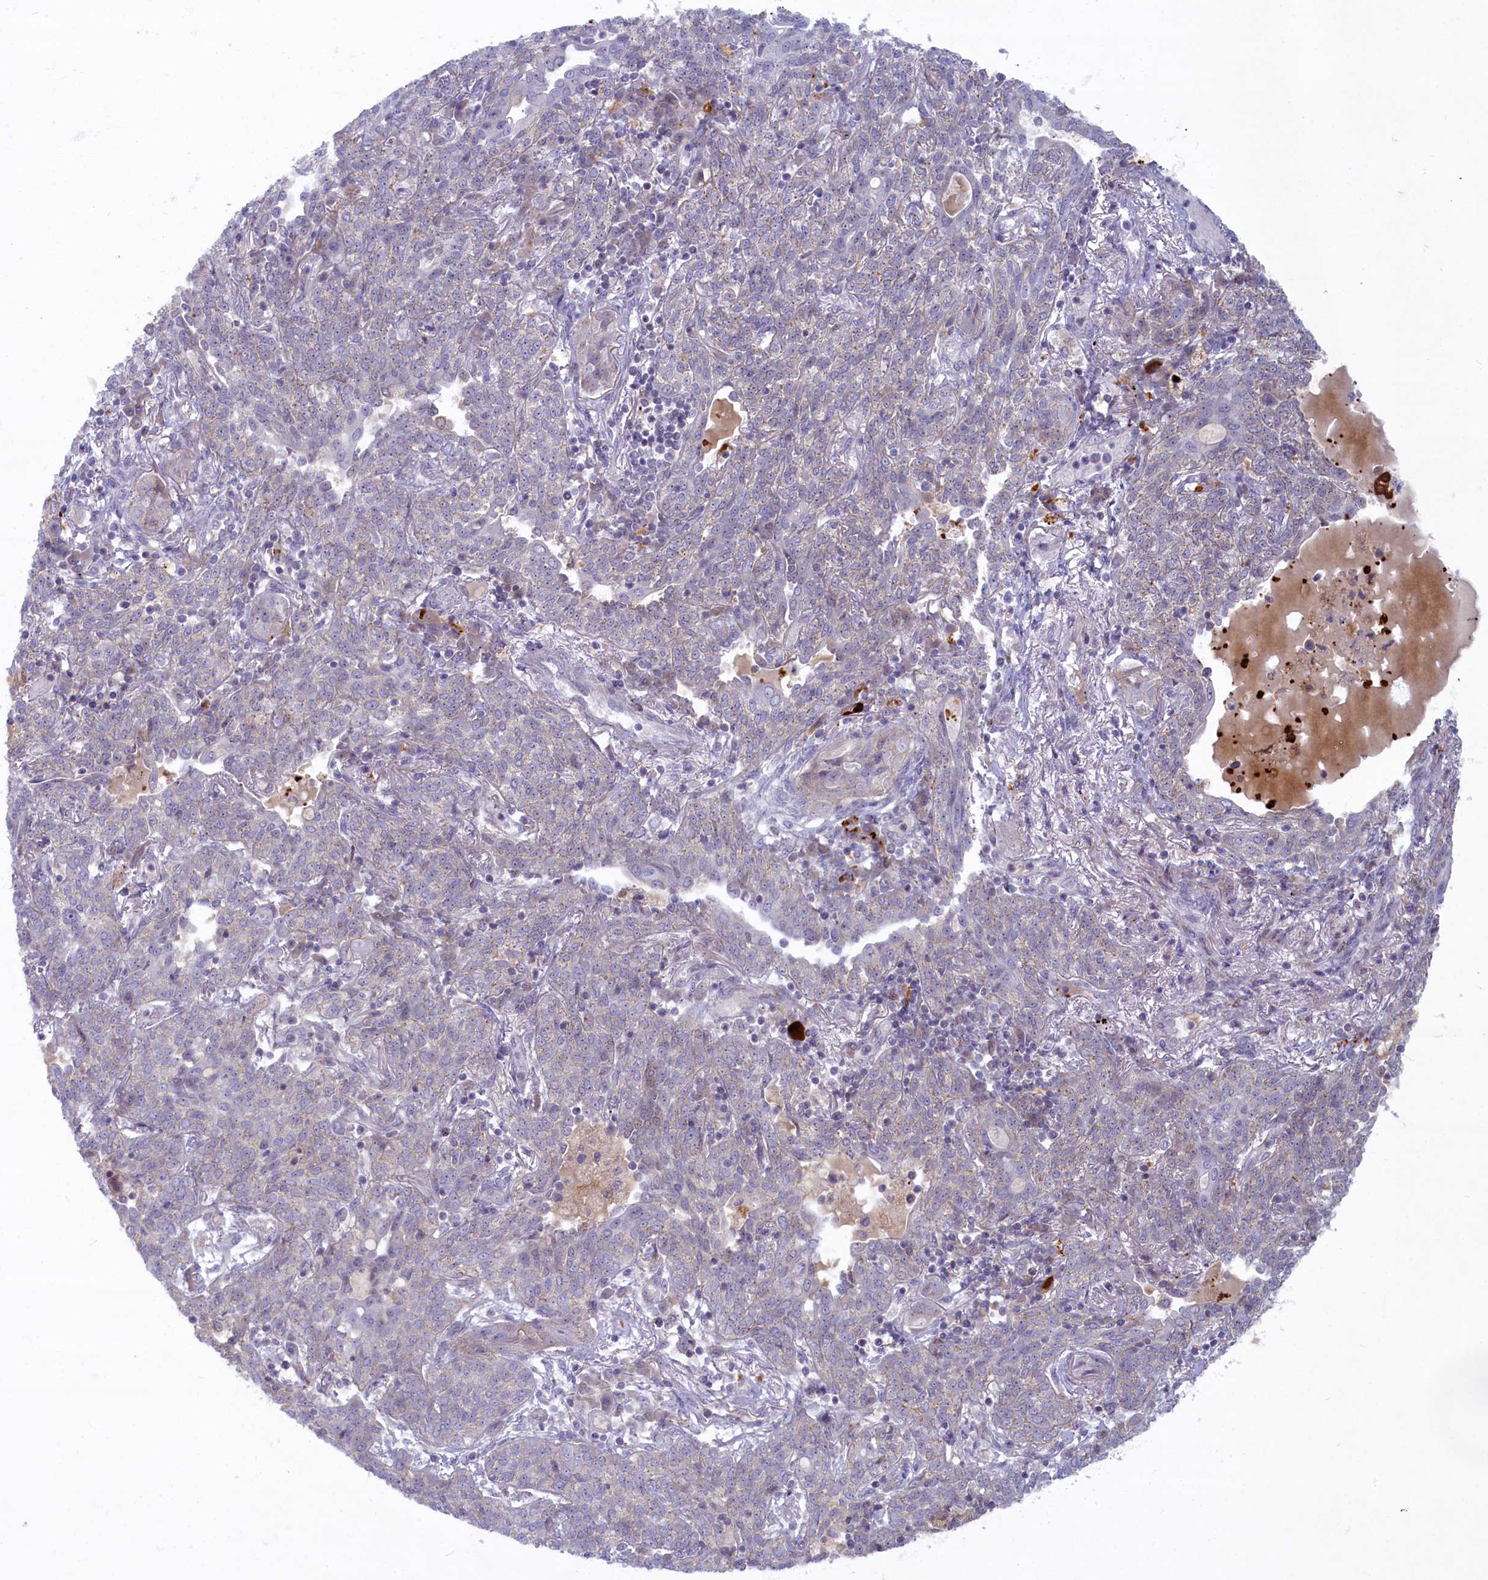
{"staining": {"intensity": "negative", "quantity": "none", "location": "none"}, "tissue": "lung cancer", "cell_type": "Tumor cells", "image_type": "cancer", "snomed": [{"axis": "morphology", "description": "Squamous cell carcinoma, NOS"}, {"axis": "topography", "description": "Lung"}], "caption": "An IHC image of lung cancer is shown. There is no staining in tumor cells of lung cancer. (DAB (3,3'-diaminobenzidine) IHC with hematoxylin counter stain).", "gene": "FCSK", "patient": {"sex": "female", "age": 70}}